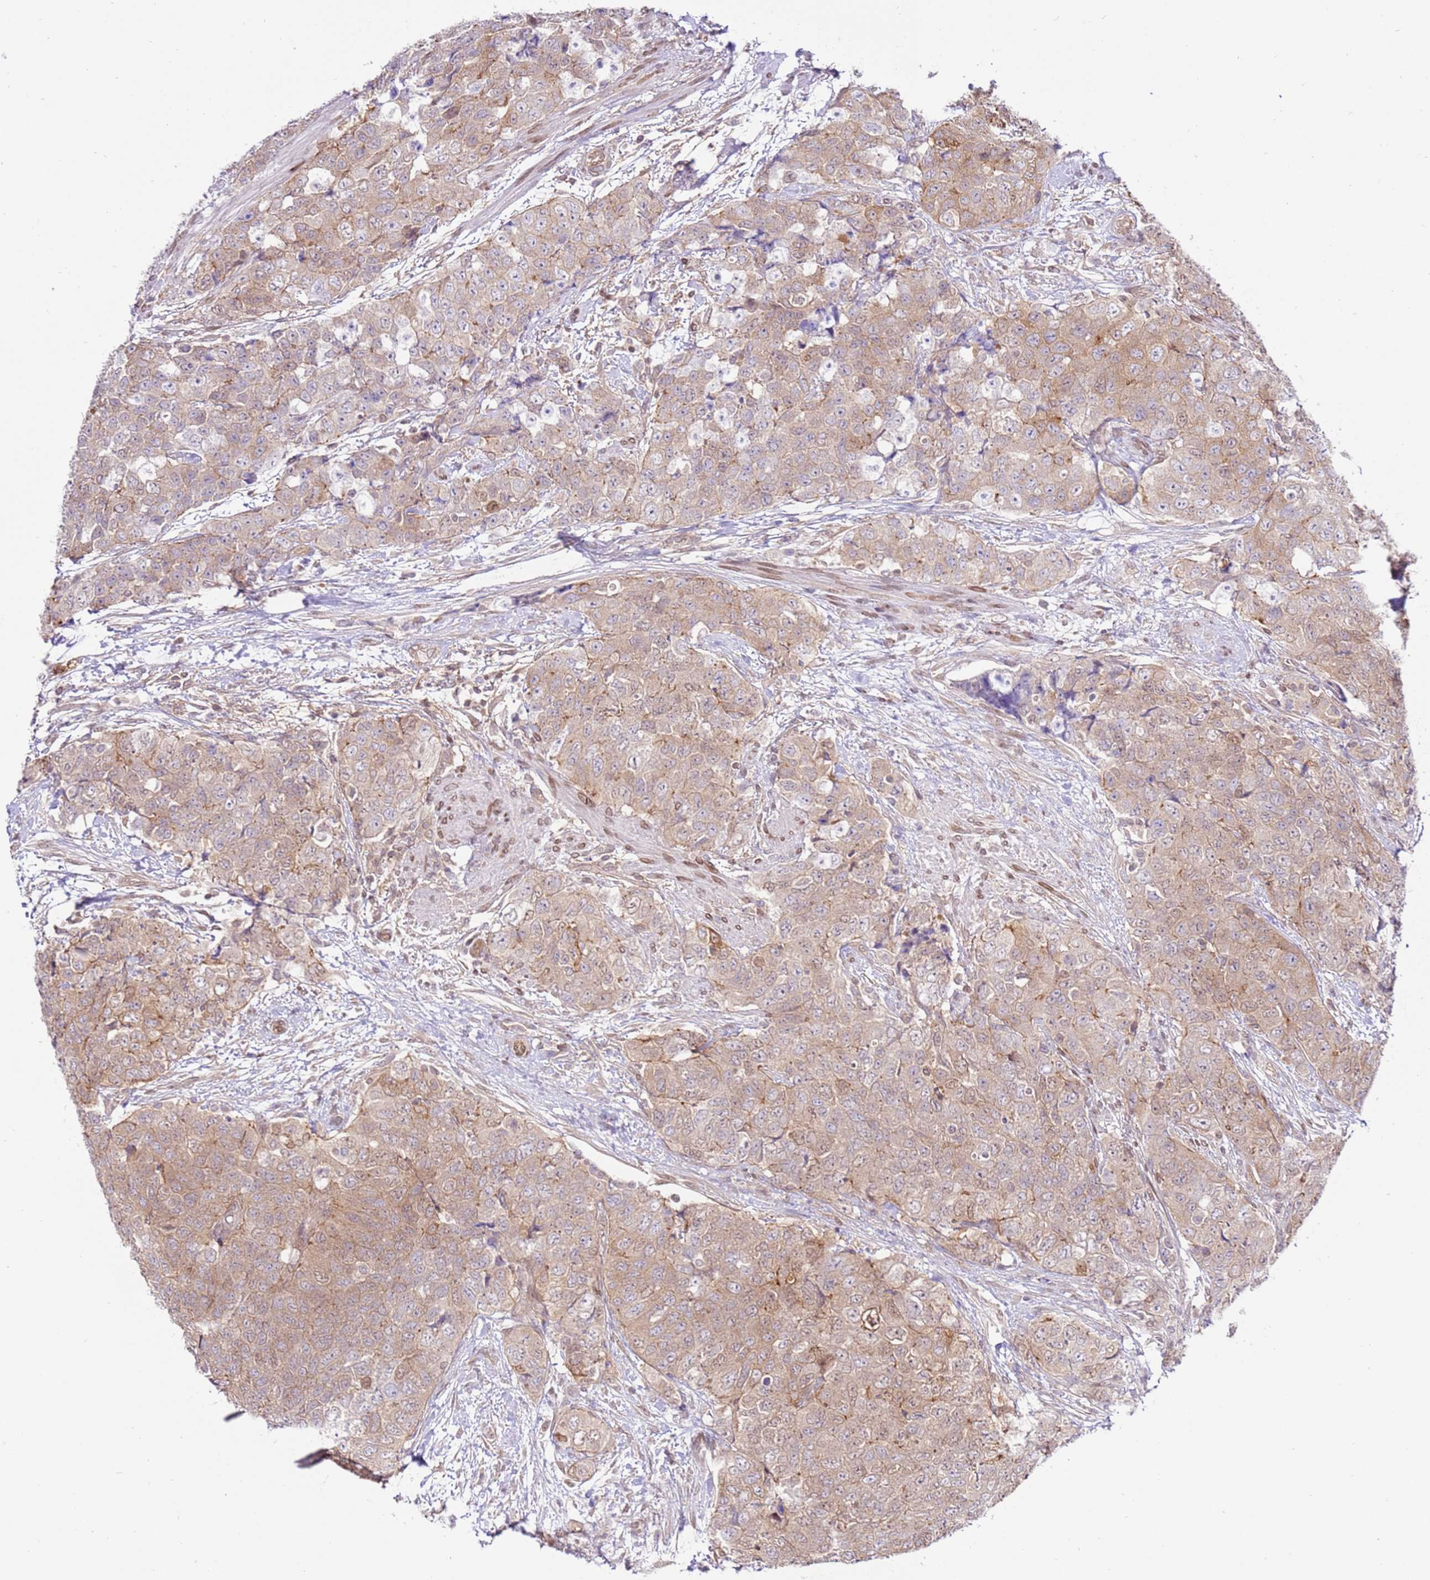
{"staining": {"intensity": "weak", "quantity": "25%-75%", "location": "cytoplasmic/membranous"}, "tissue": "urothelial cancer", "cell_type": "Tumor cells", "image_type": "cancer", "snomed": [{"axis": "morphology", "description": "Urothelial carcinoma, High grade"}, {"axis": "topography", "description": "Urinary bladder"}], "caption": "Immunohistochemical staining of human urothelial carcinoma (high-grade) reveals weak cytoplasmic/membranous protein staining in approximately 25%-75% of tumor cells.", "gene": "TRIM37", "patient": {"sex": "female", "age": 78}}